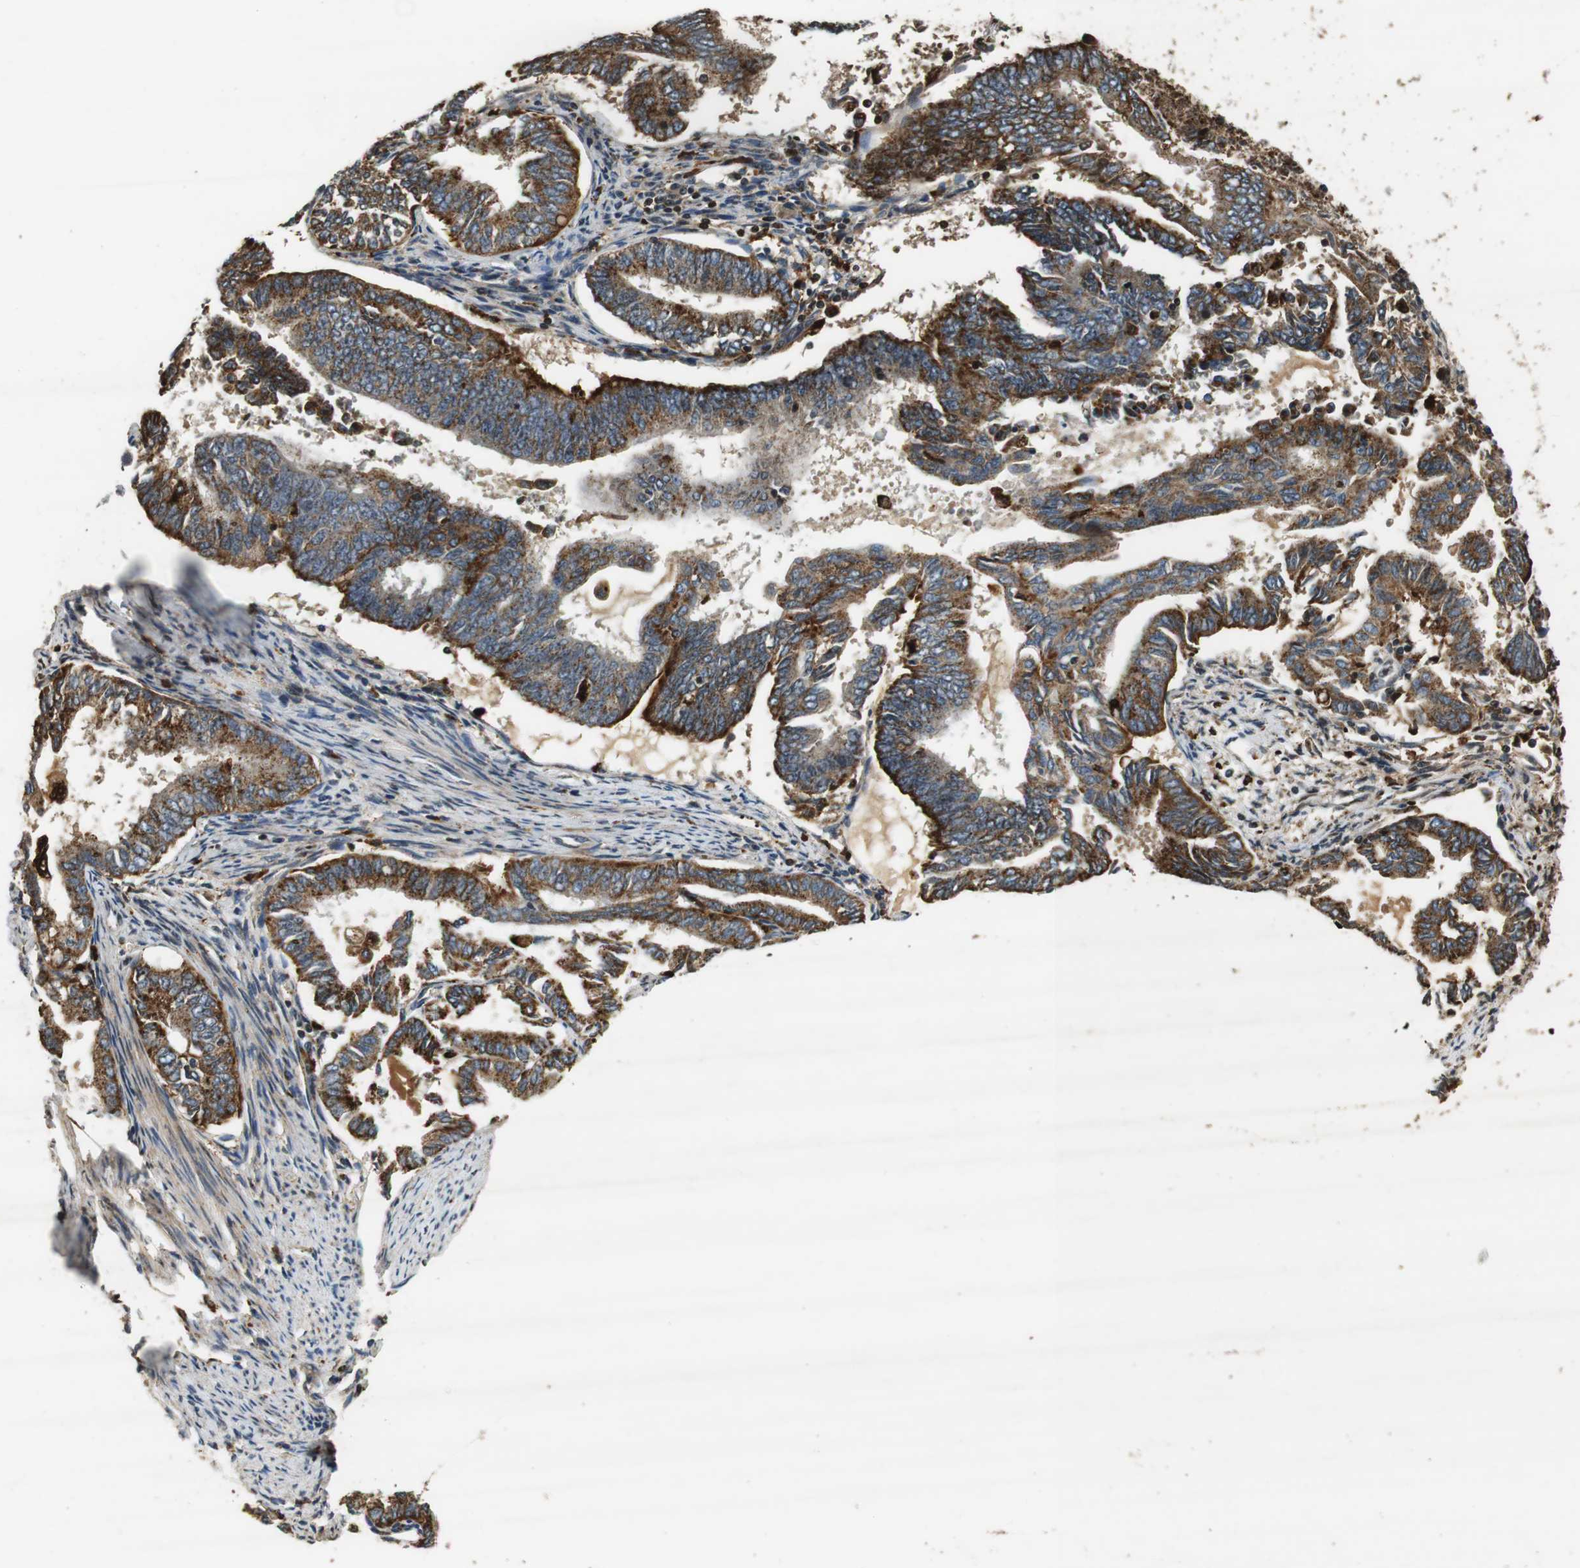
{"staining": {"intensity": "strong", "quantity": ">75%", "location": "cytoplasmic/membranous"}, "tissue": "endometrial cancer", "cell_type": "Tumor cells", "image_type": "cancer", "snomed": [{"axis": "morphology", "description": "Adenocarcinoma, NOS"}, {"axis": "topography", "description": "Endometrium"}], "caption": "Immunohistochemical staining of endometrial cancer displays high levels of strong cytoplasmic/membranous positivity in approximately >75% of tumor cells.", "gene": "TXNRD1", "patient": {"sex": "female", "age": 86}}